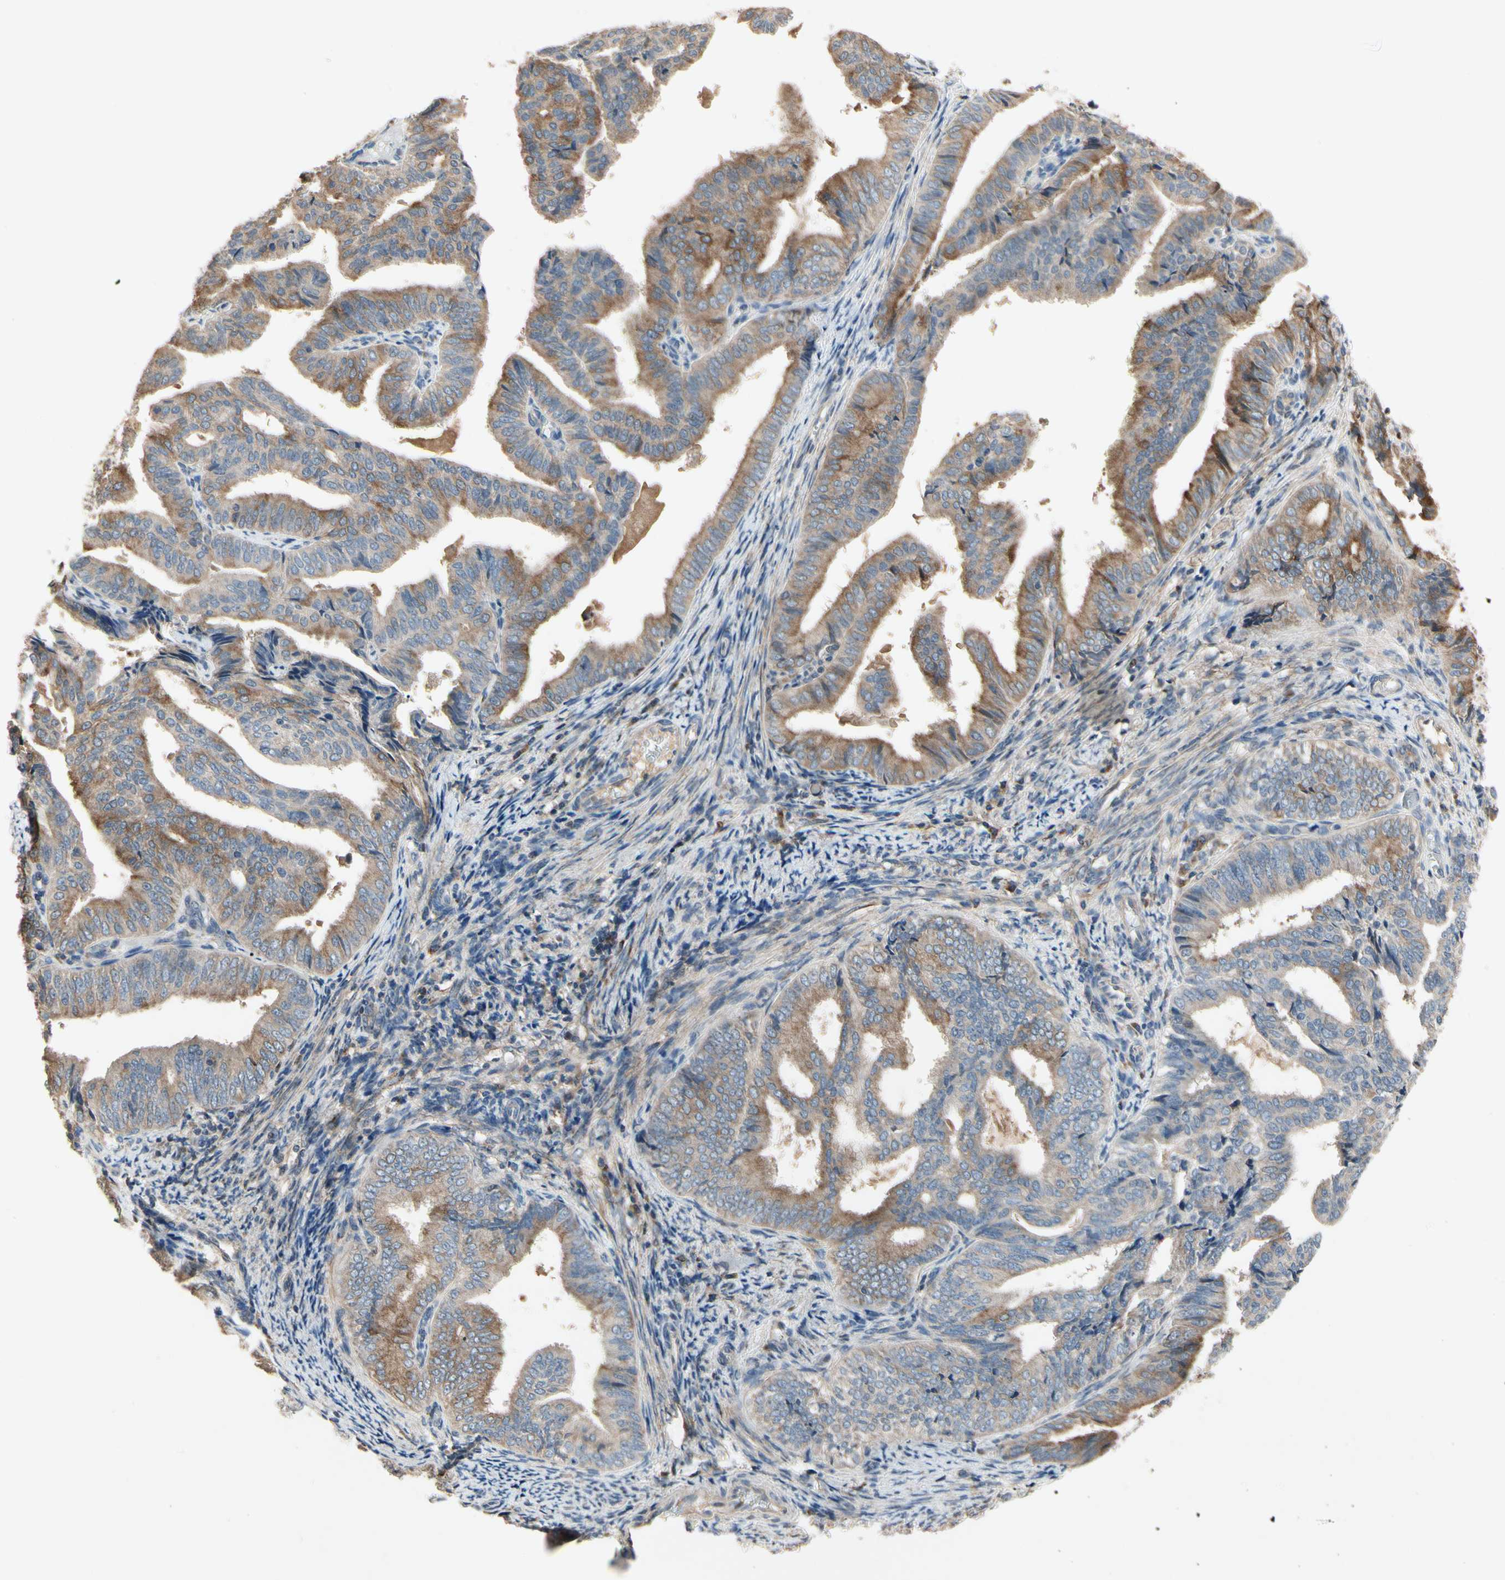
{"staining": {"intensity": "strong", "quantity": "25%-75%", "location": "cytoplasmic/membranous"}, "tissue": "endometrial cancer", "cell_type": "Tumor cells", "image_type": "cancer", "snomed": [{"axis": "morphology", "description": "Adenocarcinoma, NOS"}, {"axis": "topography", "description": "Endometrium"}], "caption": "The immunohistochemical stain shows strong cytoplasmic/membranous expression in tumor cells of adenocarcinoma (endometrial) tissue.", "gene": "CGREF1", "patient": {"sex": "female", "age": 58}}